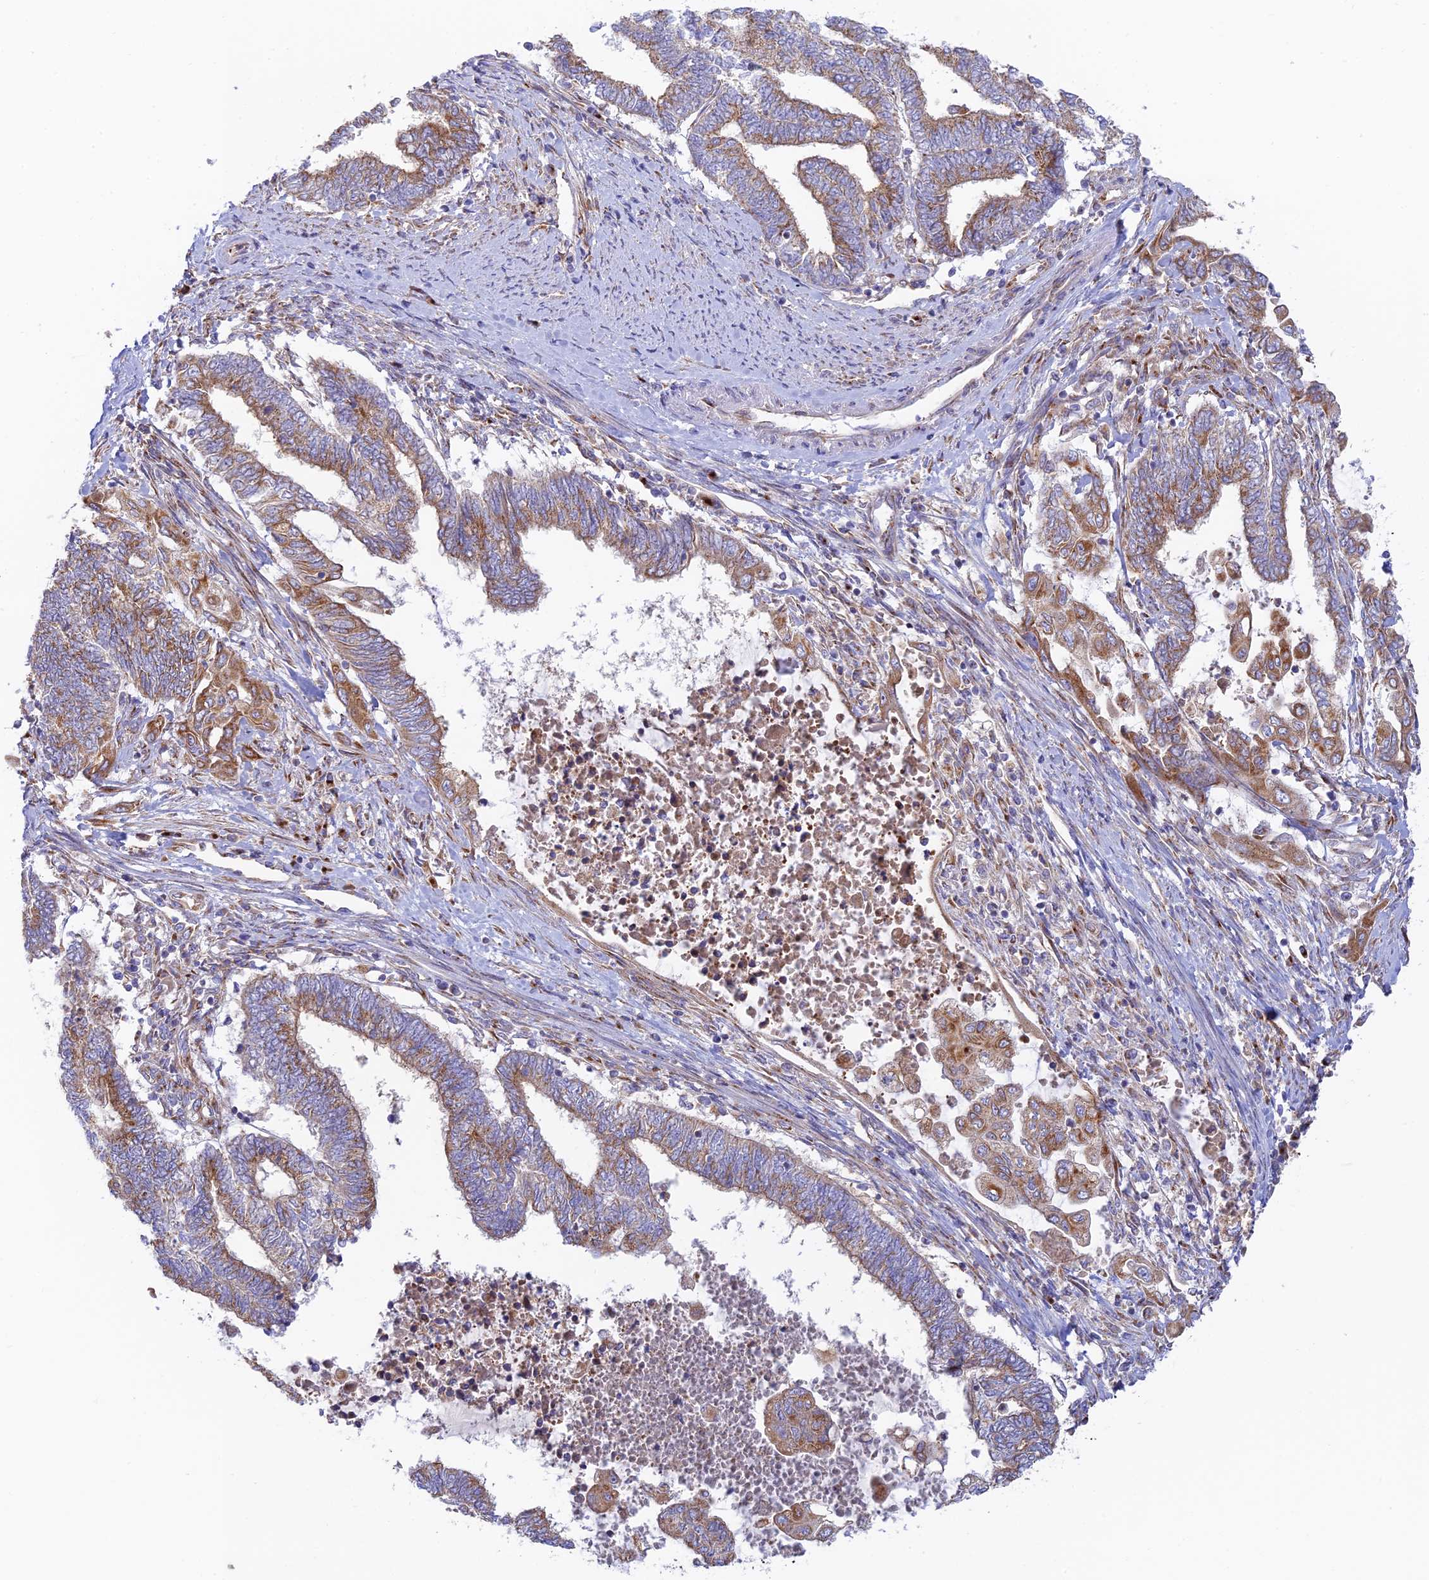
{"staining": {"intensity": "moderate", "quantity": ">75%", "location": "cytoplasmic/membranous"}, "tissue": "endometrial cancer", "cell_type": "Tumor cells", "image_type": "cancer", "snomed": [{"axis": "morphology", "description": "Adenocarcinoma, NOS"}, {"axis": "topography", "description": "Uterus"}, {"axis": "topography", "description": "Endometrium"}], "caption": "There is medium levels of moderate cytoplasmic/membranous staining in tumor cells of endometrial adenocarcinoma, as demonstrated by immunohistochemical staining (brown color).", "gene": "GOLGA3", "patient": {"sex": "female", "age": 70}}